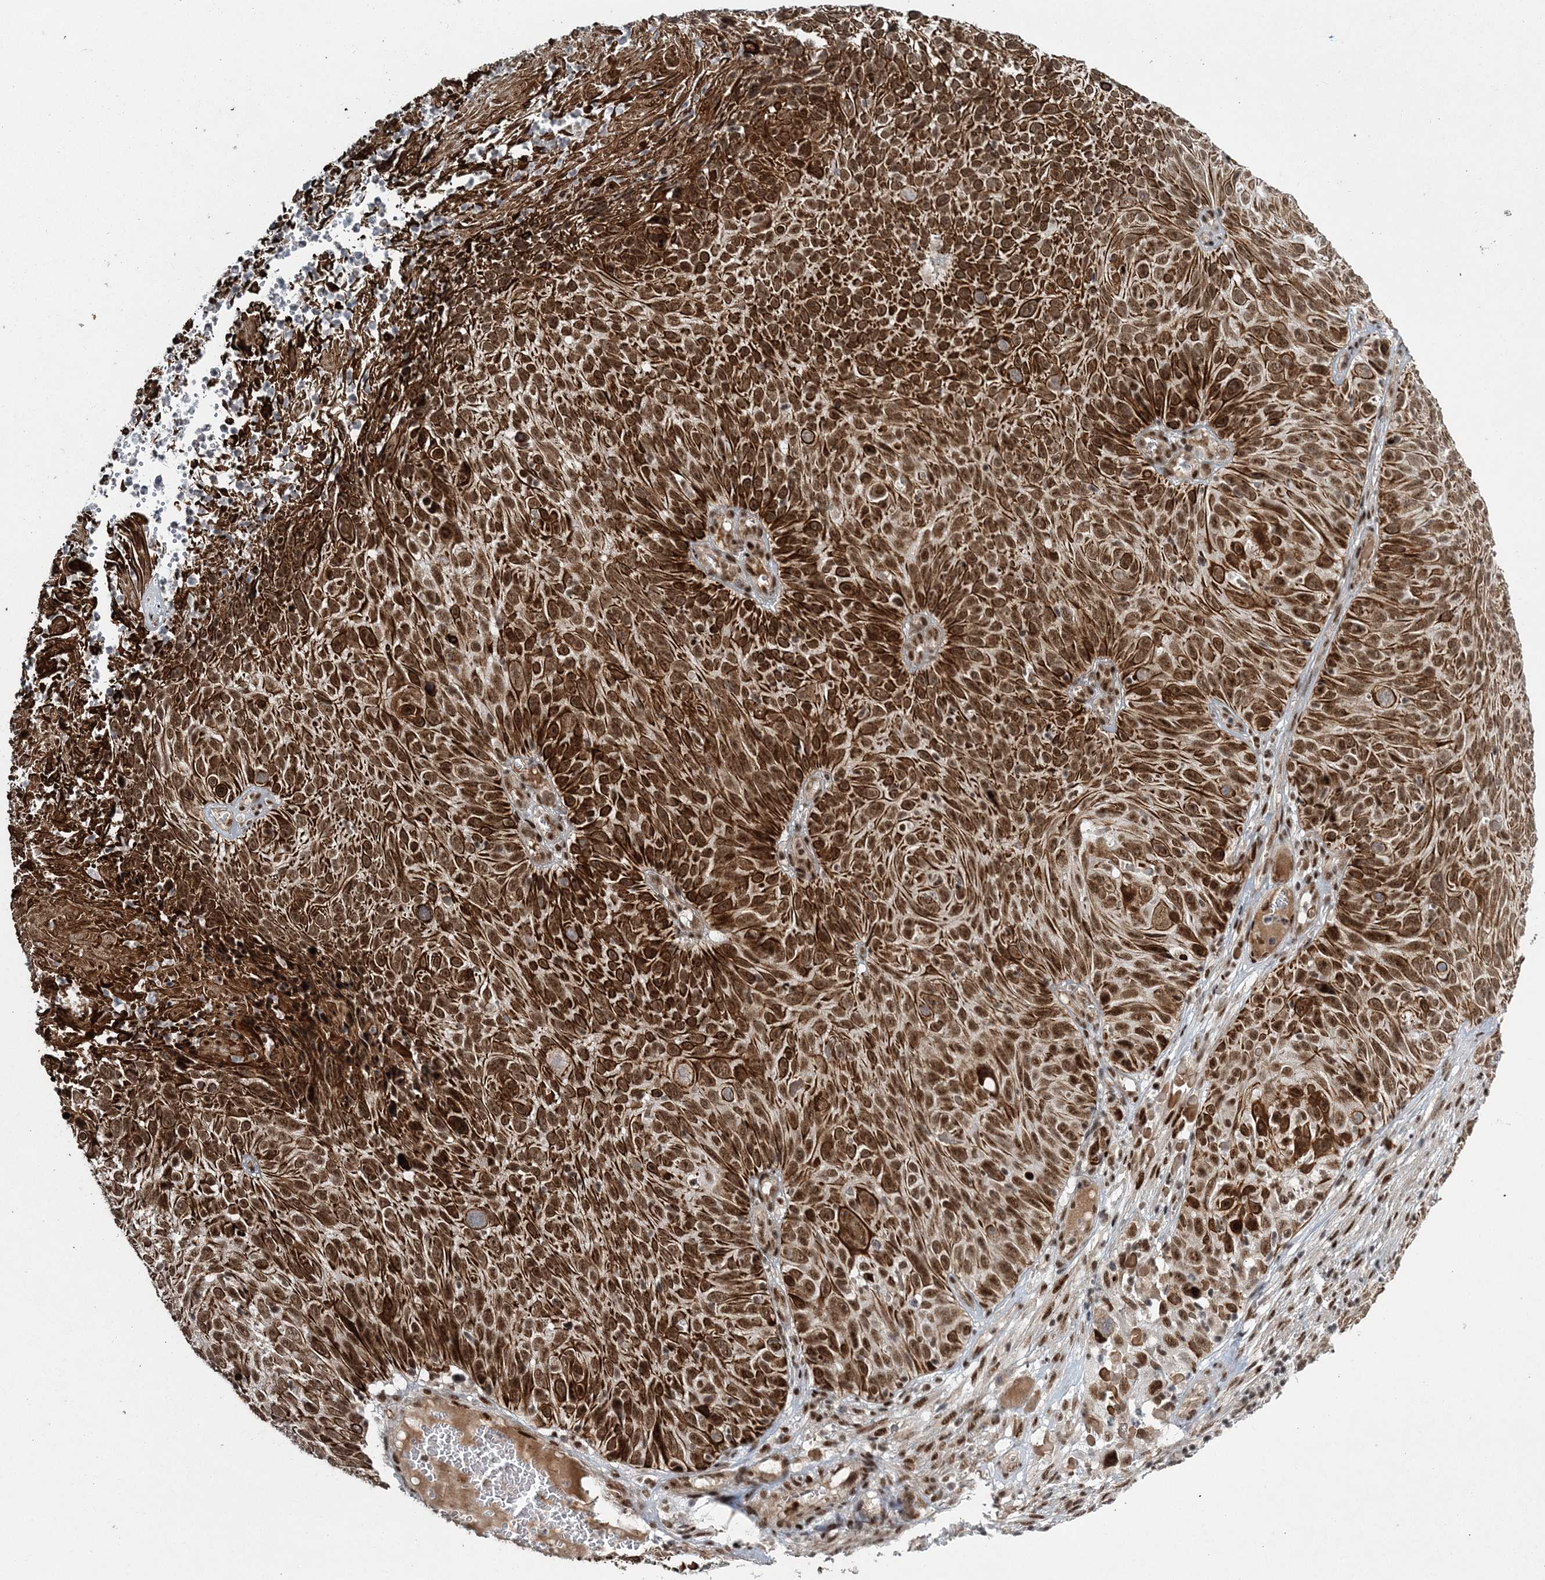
{"staining": {"intensity": "strong", "quantity": ">75%", "location": "cytoplasmic/membranous,nuclear"}, "tissue": "cervical cancer", "cell_type": "Tumor cells", "image_type": "cancer", "snomed": [{"axis": "morphology", "description": "Squamous cell carcinoma, NOS"}, {"axis": "topography", "description": "Cervix"}], "caption": "Immunohistochemical staining of human squamous cell carcinoma (cervical) displays strong cytoplasmic/membranous and nuclear protein staining in about >75% of tumor cells.", "gene": "CWC22", "patient": {"sex": "female", "age": 74}}